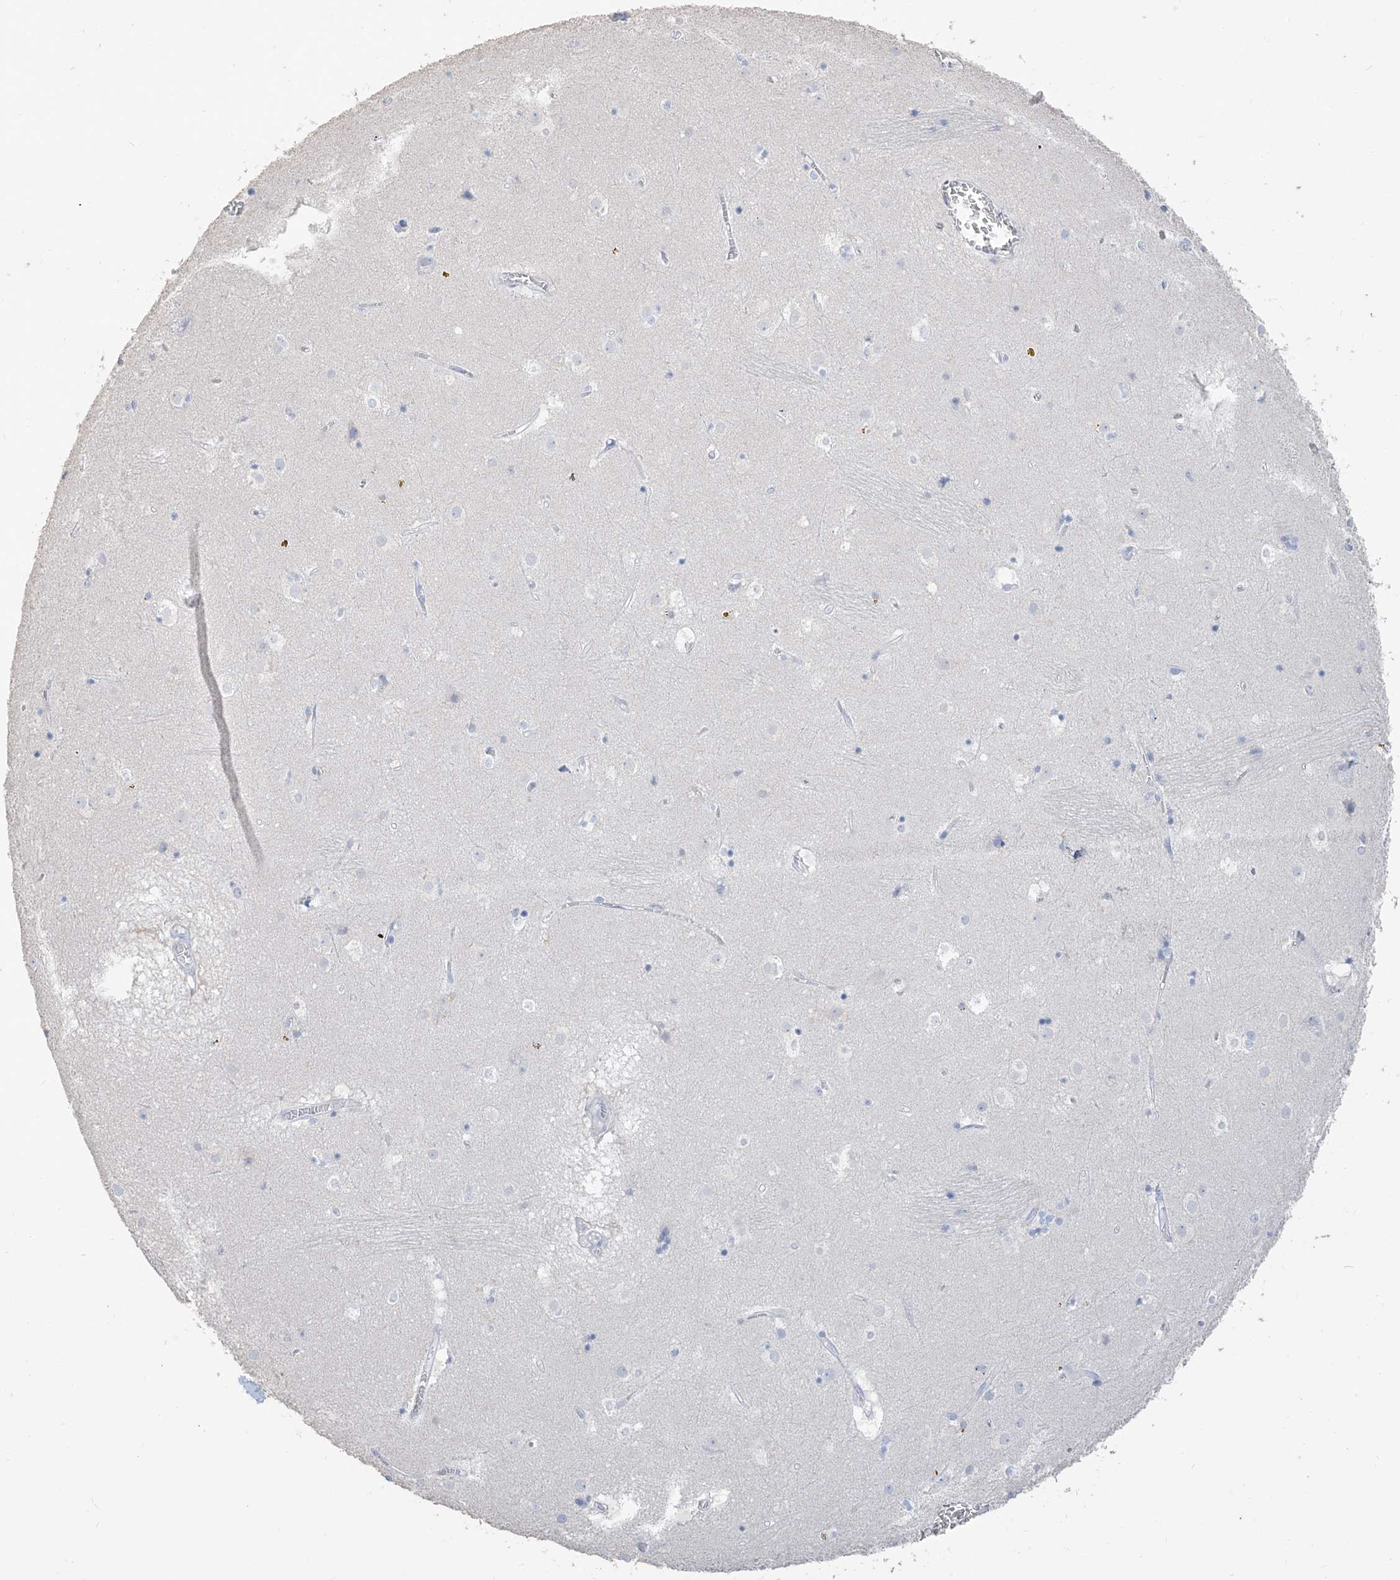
{"staining": {"intensity": "negative", "quantity": "none", "location": "none"}, "tissue": "caudate", "cell_type": "Glial cells", "image_type": "normal", "snomed": [{"axis": "morphology", "description": "Normal tissue, NOS"}, {"axis": "topography", "description": "Lateral ventricle wall"}], "caption": "DAB immunohistochemical staining of unremarkable caudate exhibits no significant expression in glial cells. Nuclei are stained in blue.", "gene": "PAFAH1B3", "patient": {"sex": "male", "age": 70}}